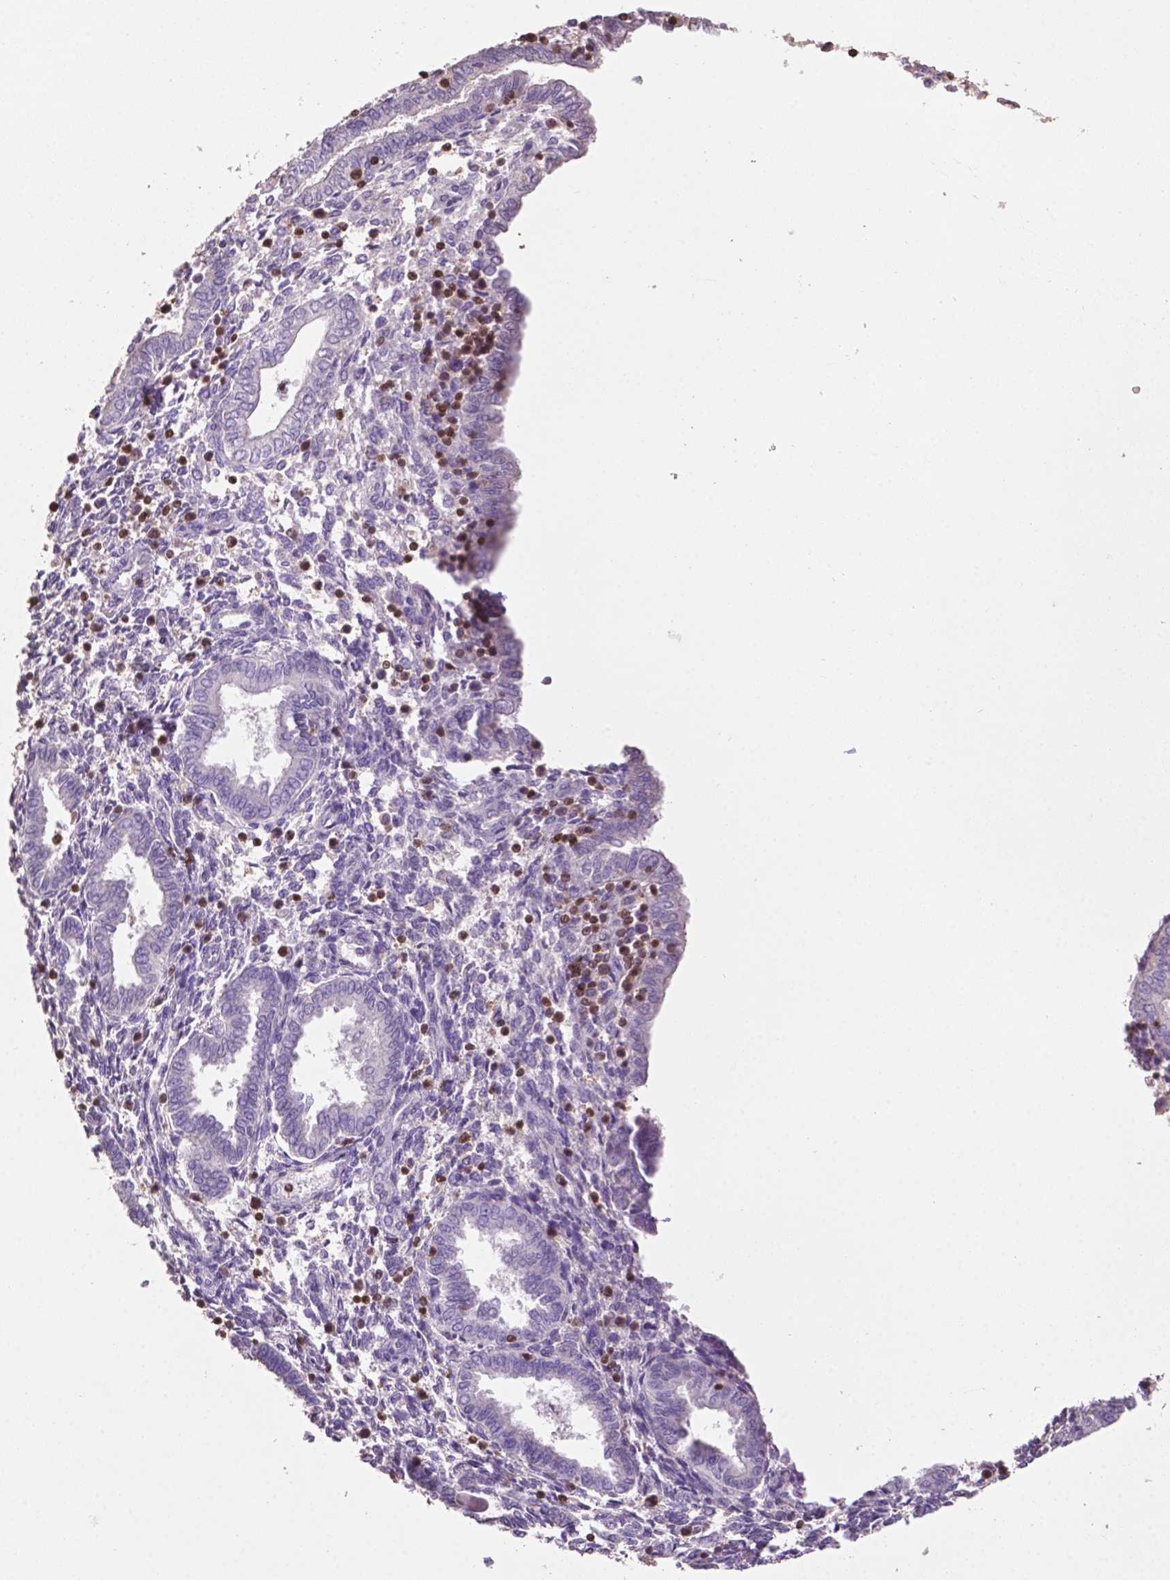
{"staining": {"intensity": "negative", "quantity": "none", "location": "none"}, "tissue": "endometrium", "cell_type": "Cells in endometrial stroma", "image_type": "normal", "snomed": [{"axis": "morphology", "description": "Normal tissue, NOS"}, {"axis": "topography", "description": "Endometrium"}], "caption": "DAB immunohistochemical staining of benign endometrium shows no significant expression in cells in endometrial stroma.", "gene": "TBC1D10C", "patient": {"sex": "female", "age": 42}}